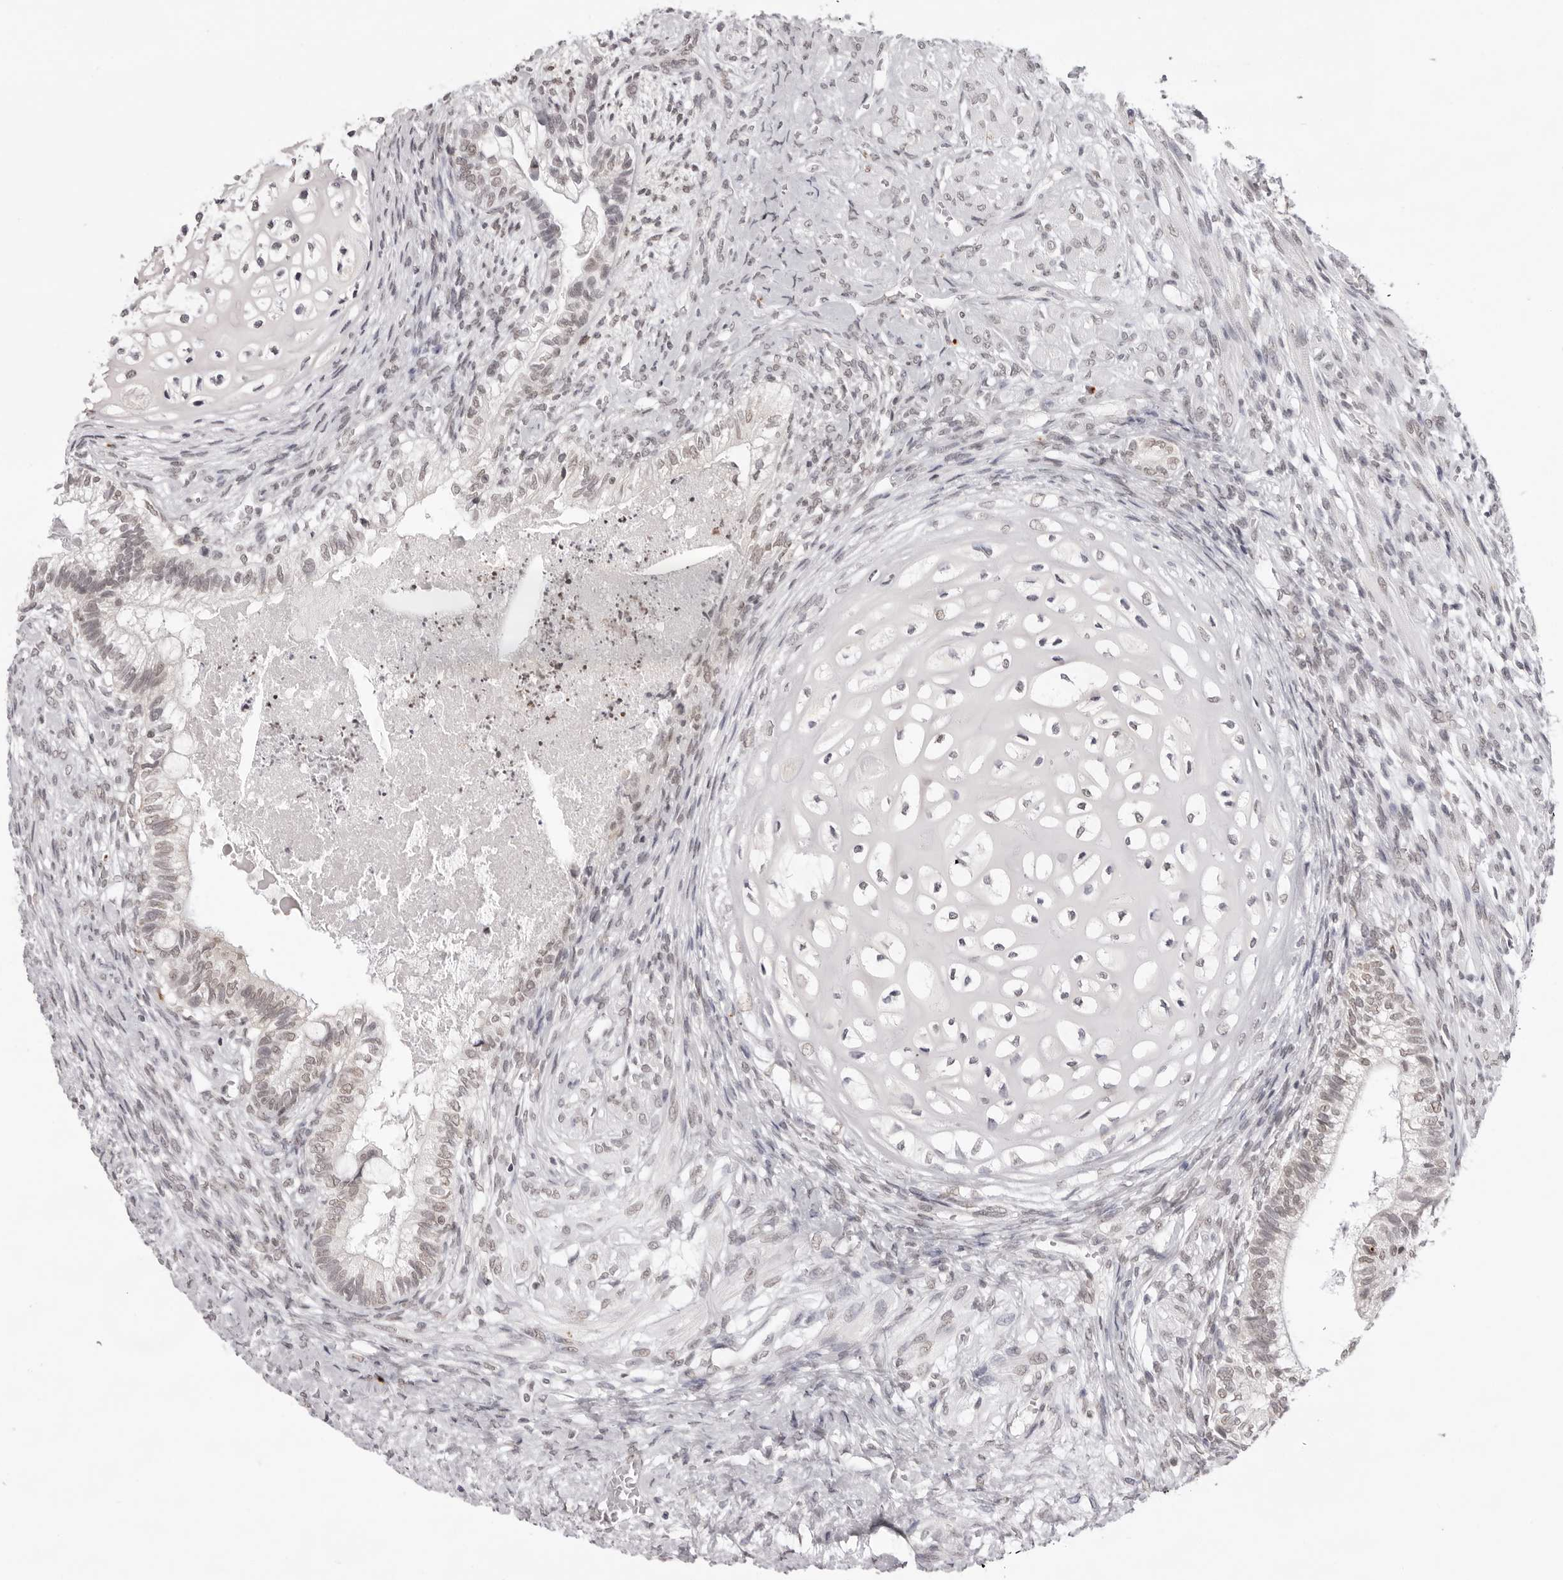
{"staining": {"intensity": "weak", "quantity": "25%-75%", "location": "nuclear"}, "tissue": "testis cancer", "cell_type": "Tumor cells", "image_type": "cancer", "snomed": [{"axis": "morphology", "description": "Seminoma, NOS"}, {"axis": "morphology", "description": "Carcinoma, Embryonal, NOS"}, {"axis": "topography", "description": "Testis"}], "caption": "IHC (DAB) staining of testis cancer (seminoma) shows weak nuclear protein positivity in approximately 25%-75% of tumor cells. The staining was performed using DAB to visualize the protein expression in brown, while the nuclei were stained in blue with hematoxylin (Magnification: 20x).", "gene": "NTM", "patient": {"sex": "male", "age": 28}}